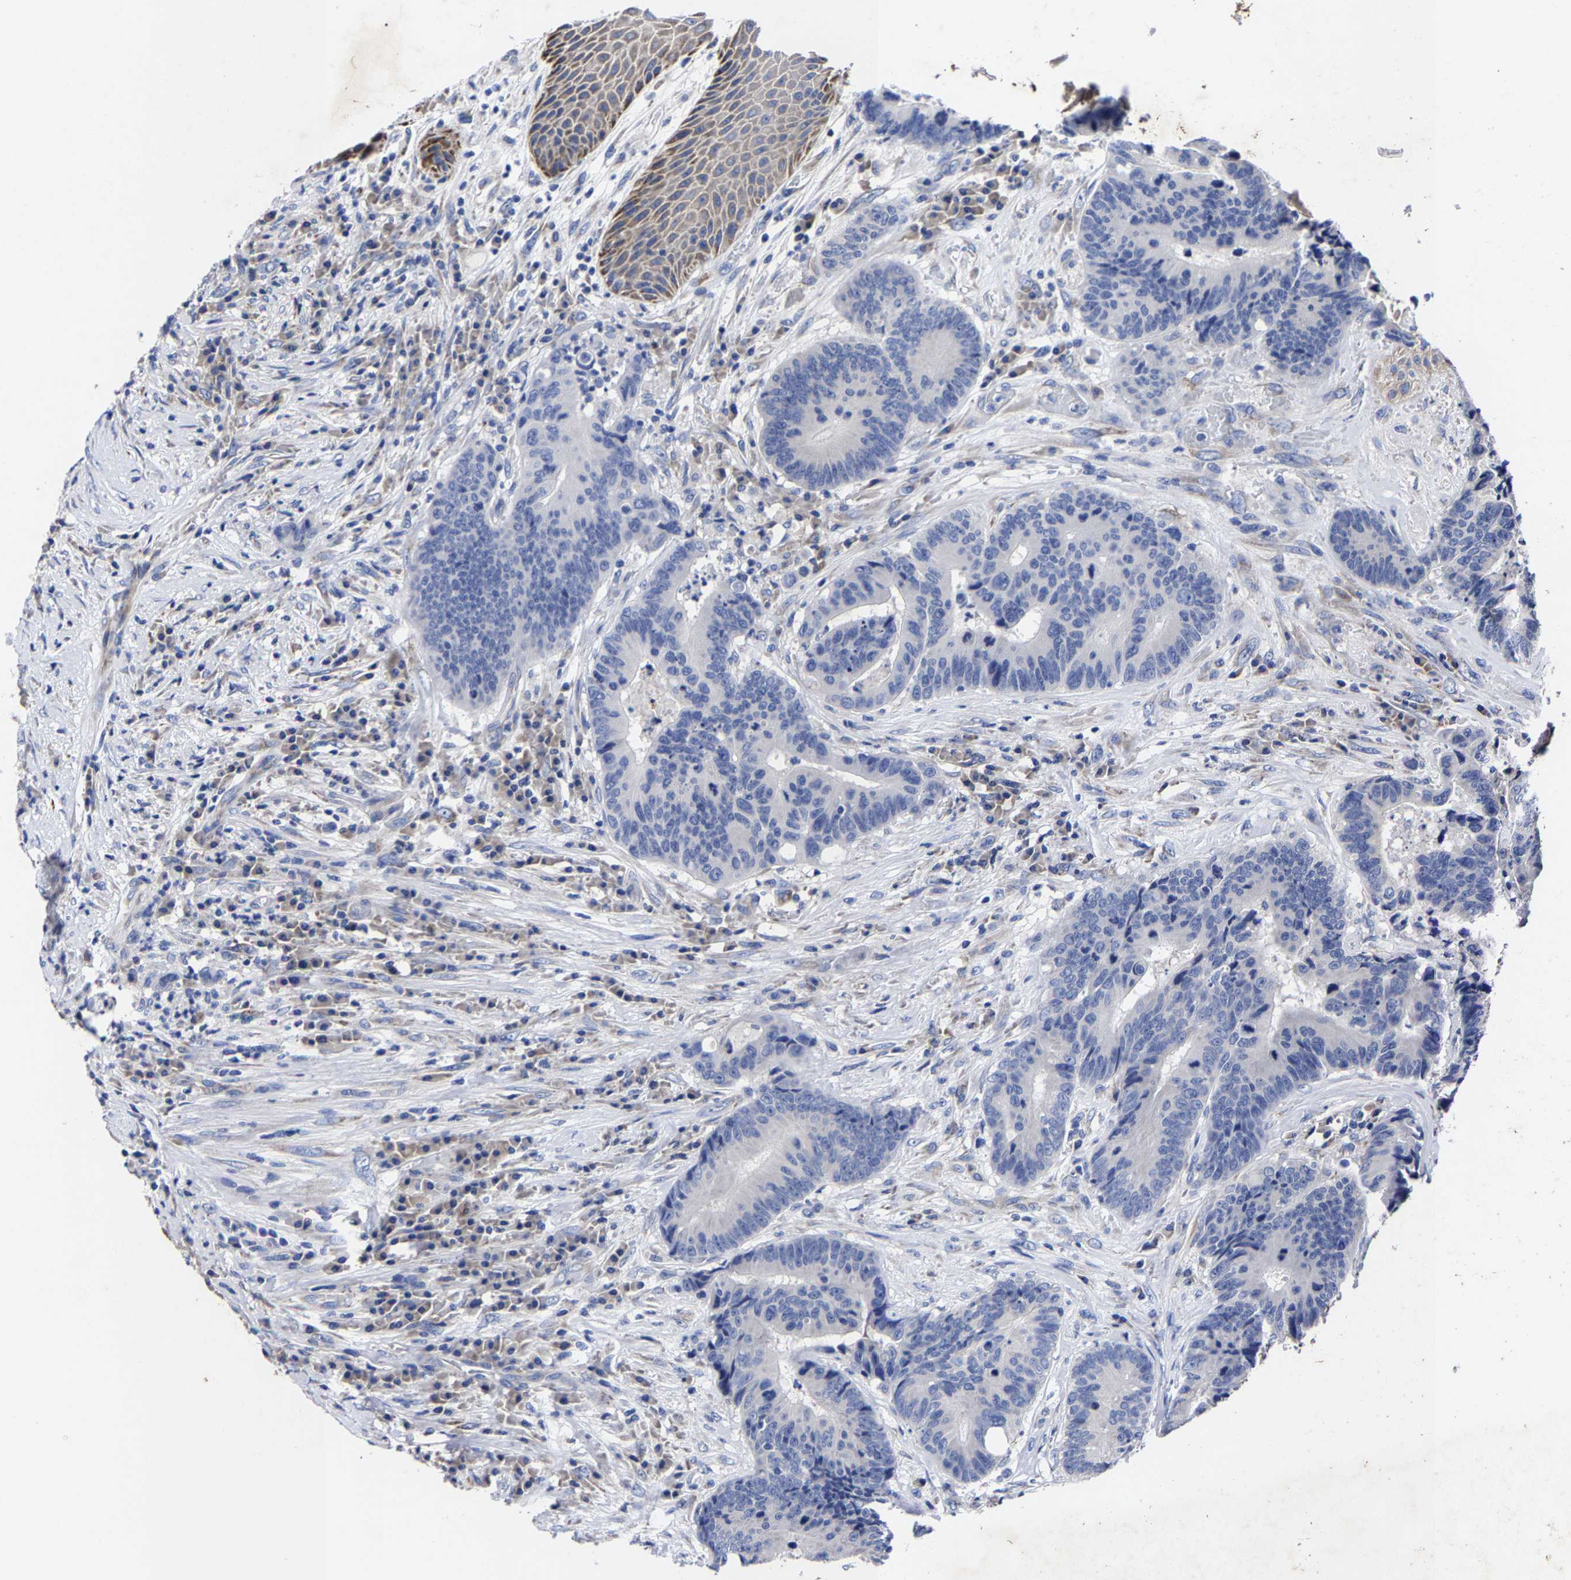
{"staining": {"intensity": "negative", "quantity": "none", "location": "none"}, "tissue": "colorectal cancer", "cell_type": "Tumor cells", "image_type": "cancer", "snomed": [{"axis": "morphology", "description": "Adenocarcinoma, NOS"}, {"axis": "topography", "description": "Rectum"}, {"axis": "topography", "description": "Anal"}], "caption": "Histopathology image shows no protein staining in tumor cells of colorectal adenocarcinoma tissue.", "gene": "AASS", "patient": {"sex": "female", "age": 89}}